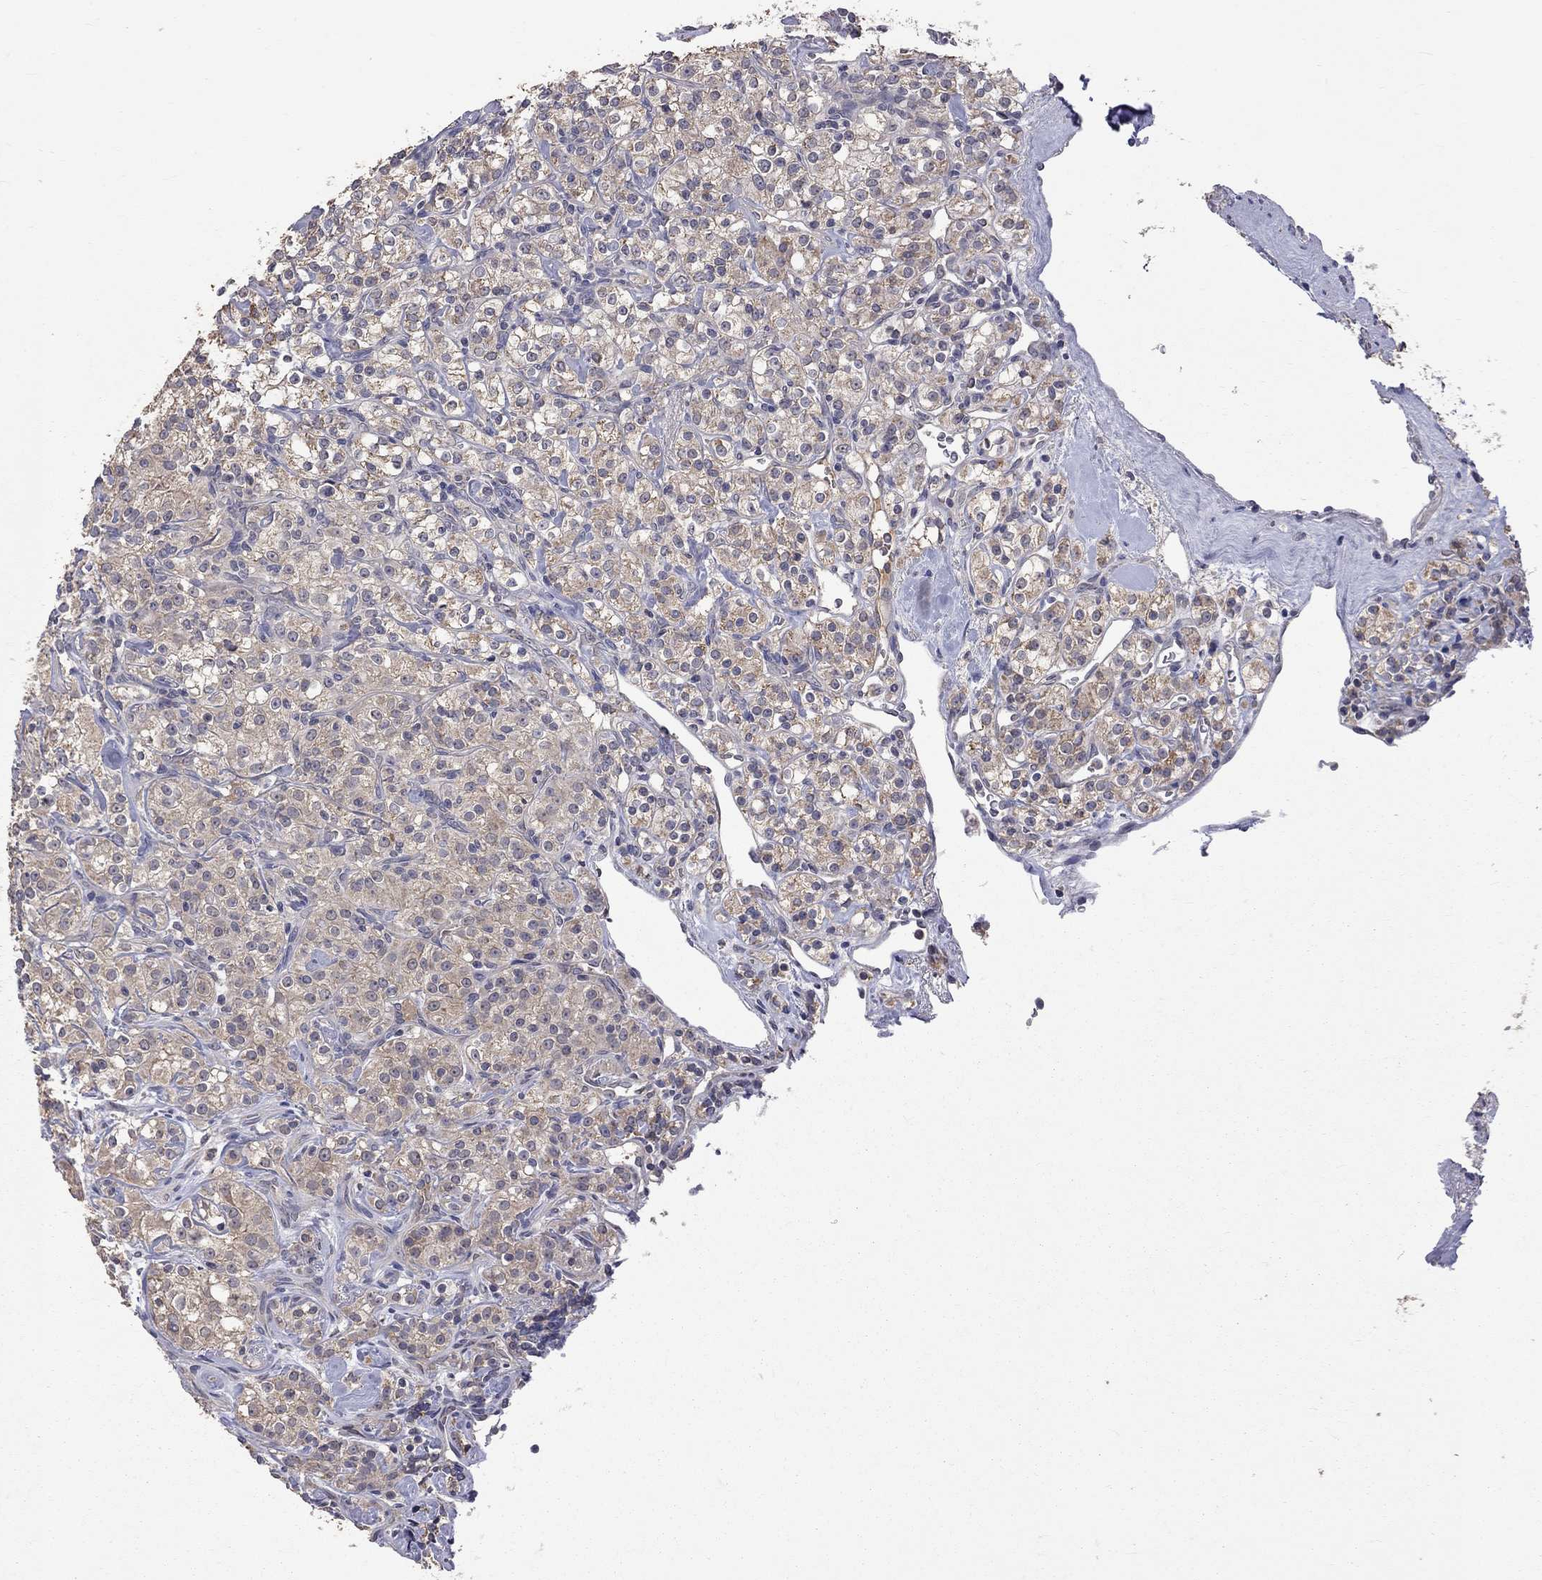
{"staining": {"intensity": "weak", "quantity": ">75%", "location": "cytoplasmic/membranous"}, "tissue": "renal cancer", "cell_type": "Tumor cells", "image_type": "cancer", "snomed": [{"axis": "morphology", "description": "Adenocarcinoma, NOS"}, {"axis": "topography", "description": "Kidney"}], "caption": "This is a micrograph of IHC staining of renal cancer (adenocarcinoma), which shows weak expression in the cytoplasmic/membranous of tumor cells.", "gene": "HTR6", "patient": {"sex": "male", "age": 77}}